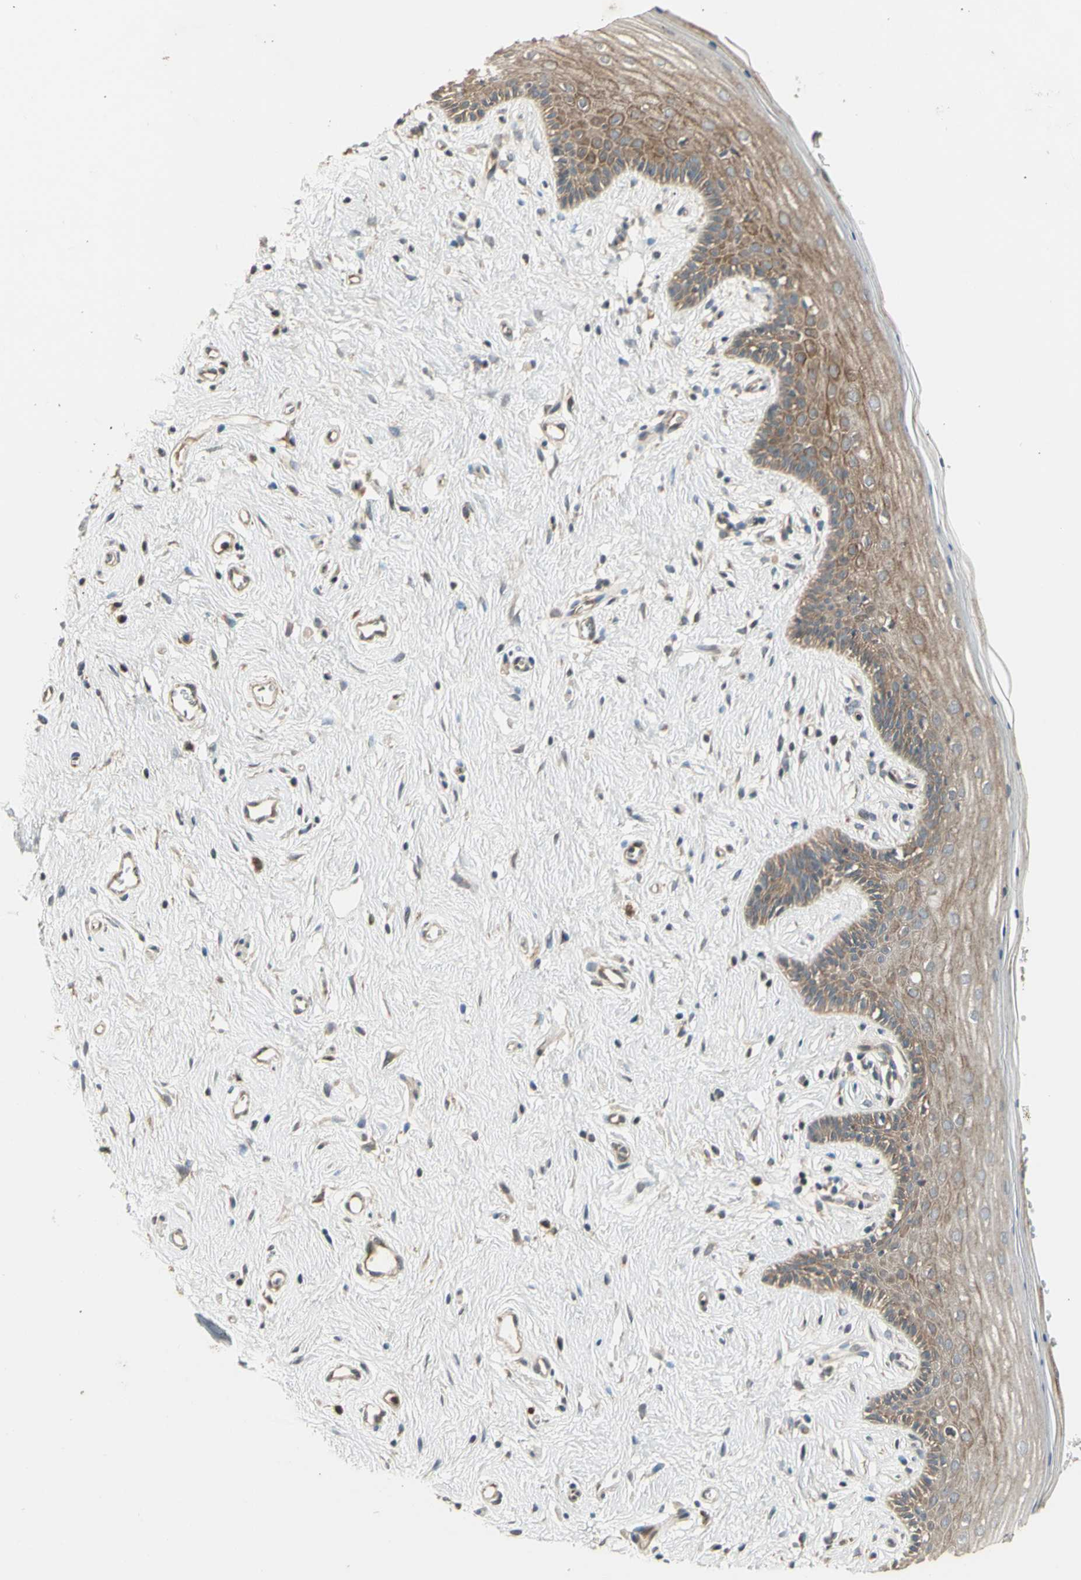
{"staining": {"intensity": "moderate", "quantity": ">75%", "location": "cytoplasmic/membranous"}, "tissue": "vagina", "cell_type": "Squamous epithelial cells", "image_type": "normal", "snomed": [{"axis": "morphology", "description": "Normal tissue, NOS"}, {"axis": "topography", "description": "Vagina"}], "caption": "A medium amount of moderate cytoplasmic/membranous staining is appreciated in about >75% of squamous epithelial cells in unremarkable vagina.", "gene": "EFNB2", "patient": {"sex": "female", "age": 44}}